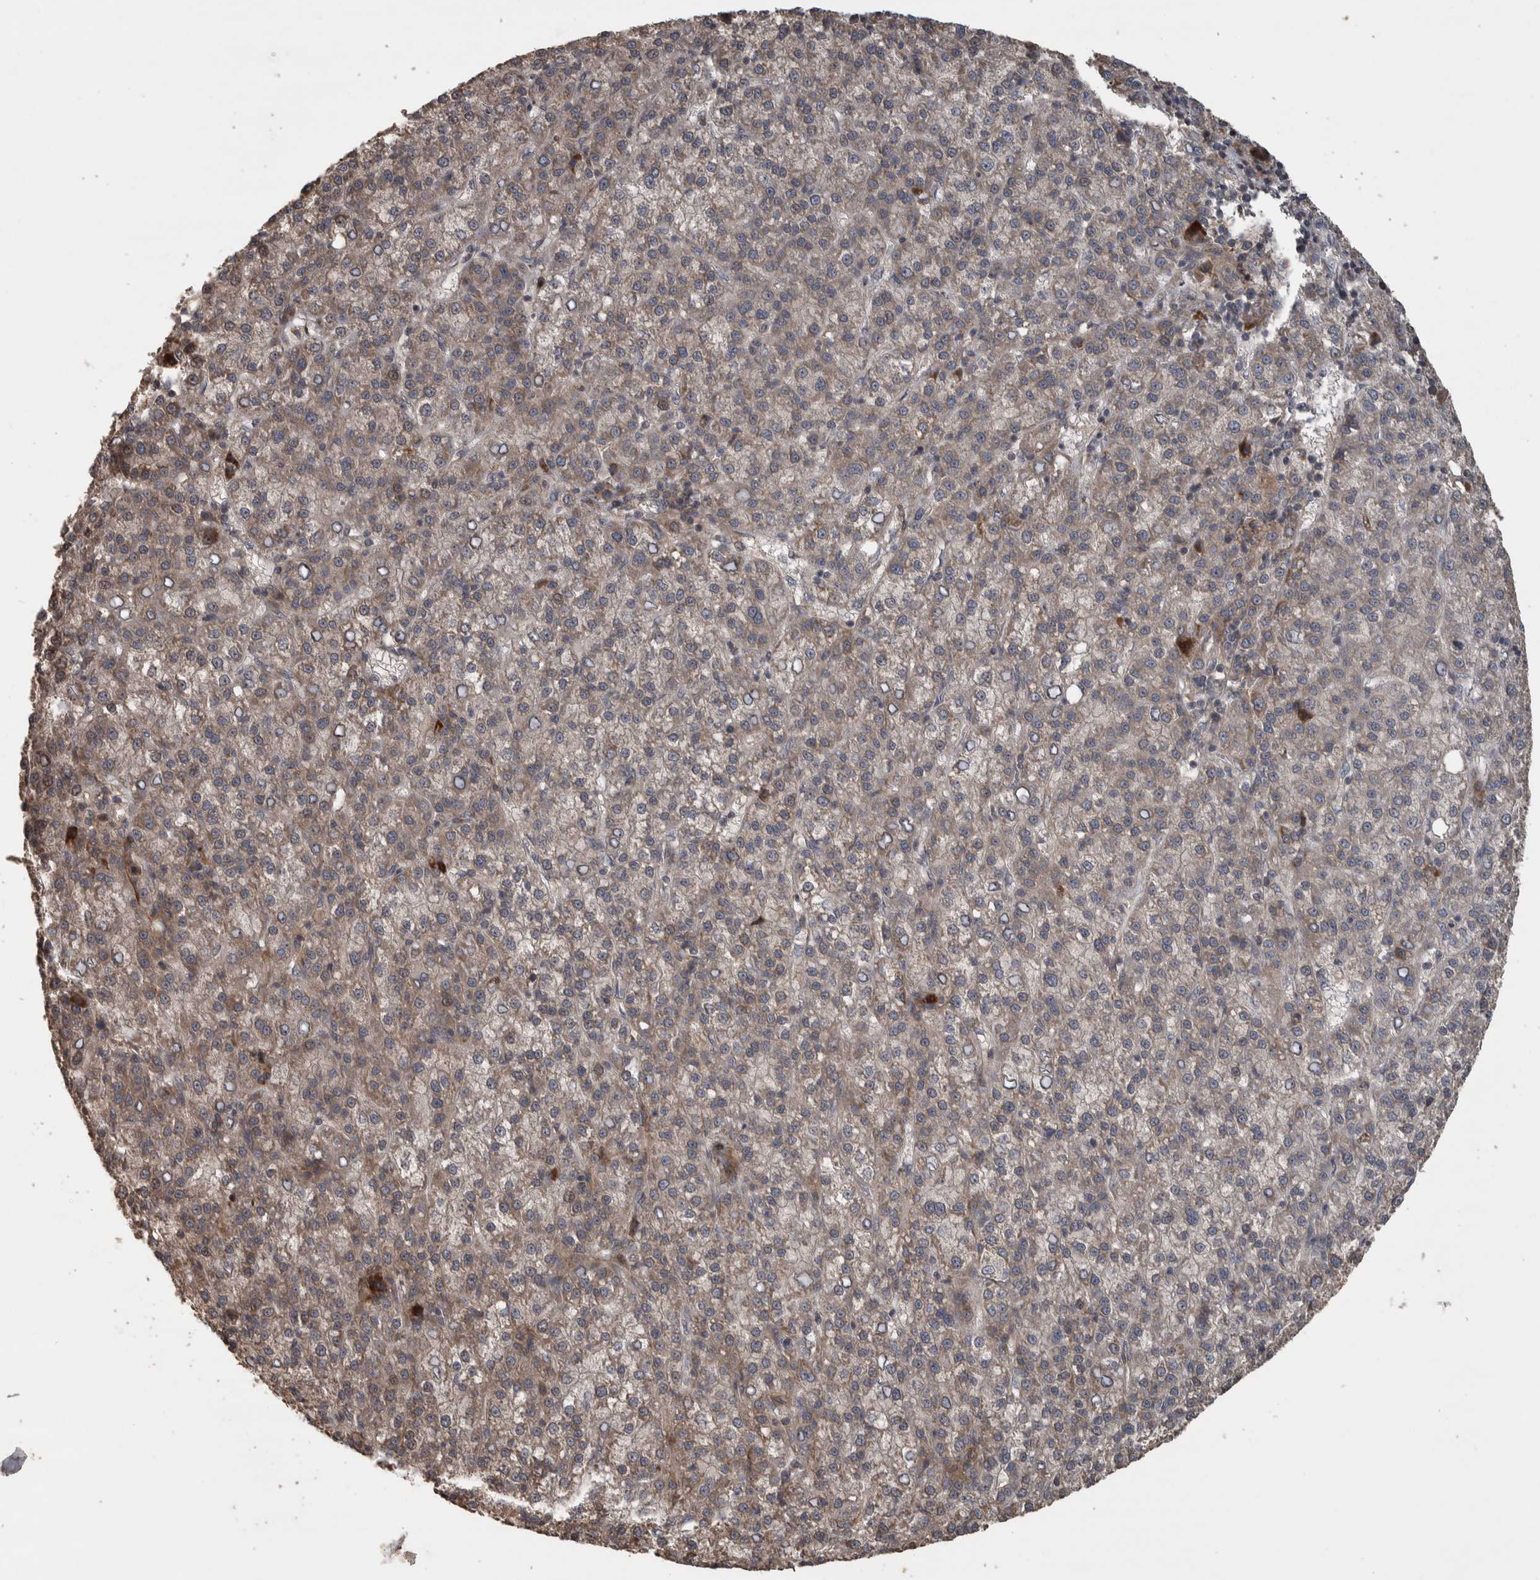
{"staining": {"intensity": "weak", "quantity": "25%-75%", "location": "cytoplasmic/membranous"}, "tissue": "liver cancer", "cell_type": "Tumor cells", "image_type": "cancer", "snomed": [{"axis": "morphology", "description": "Carcinoma, Hepatocellular, NOS"}, {"axis": "topography", "description": "Liver"}], "caption": "This image reveals immunohistochemistry (IHC) staining of hepatocellular carcinoma (liver), with low weak cytoplasmic/membranous positivity in approximately 25%-75% of tumor cells.", "gene": "ERAL1", "patient": {"sex": "female", "age": 58}}